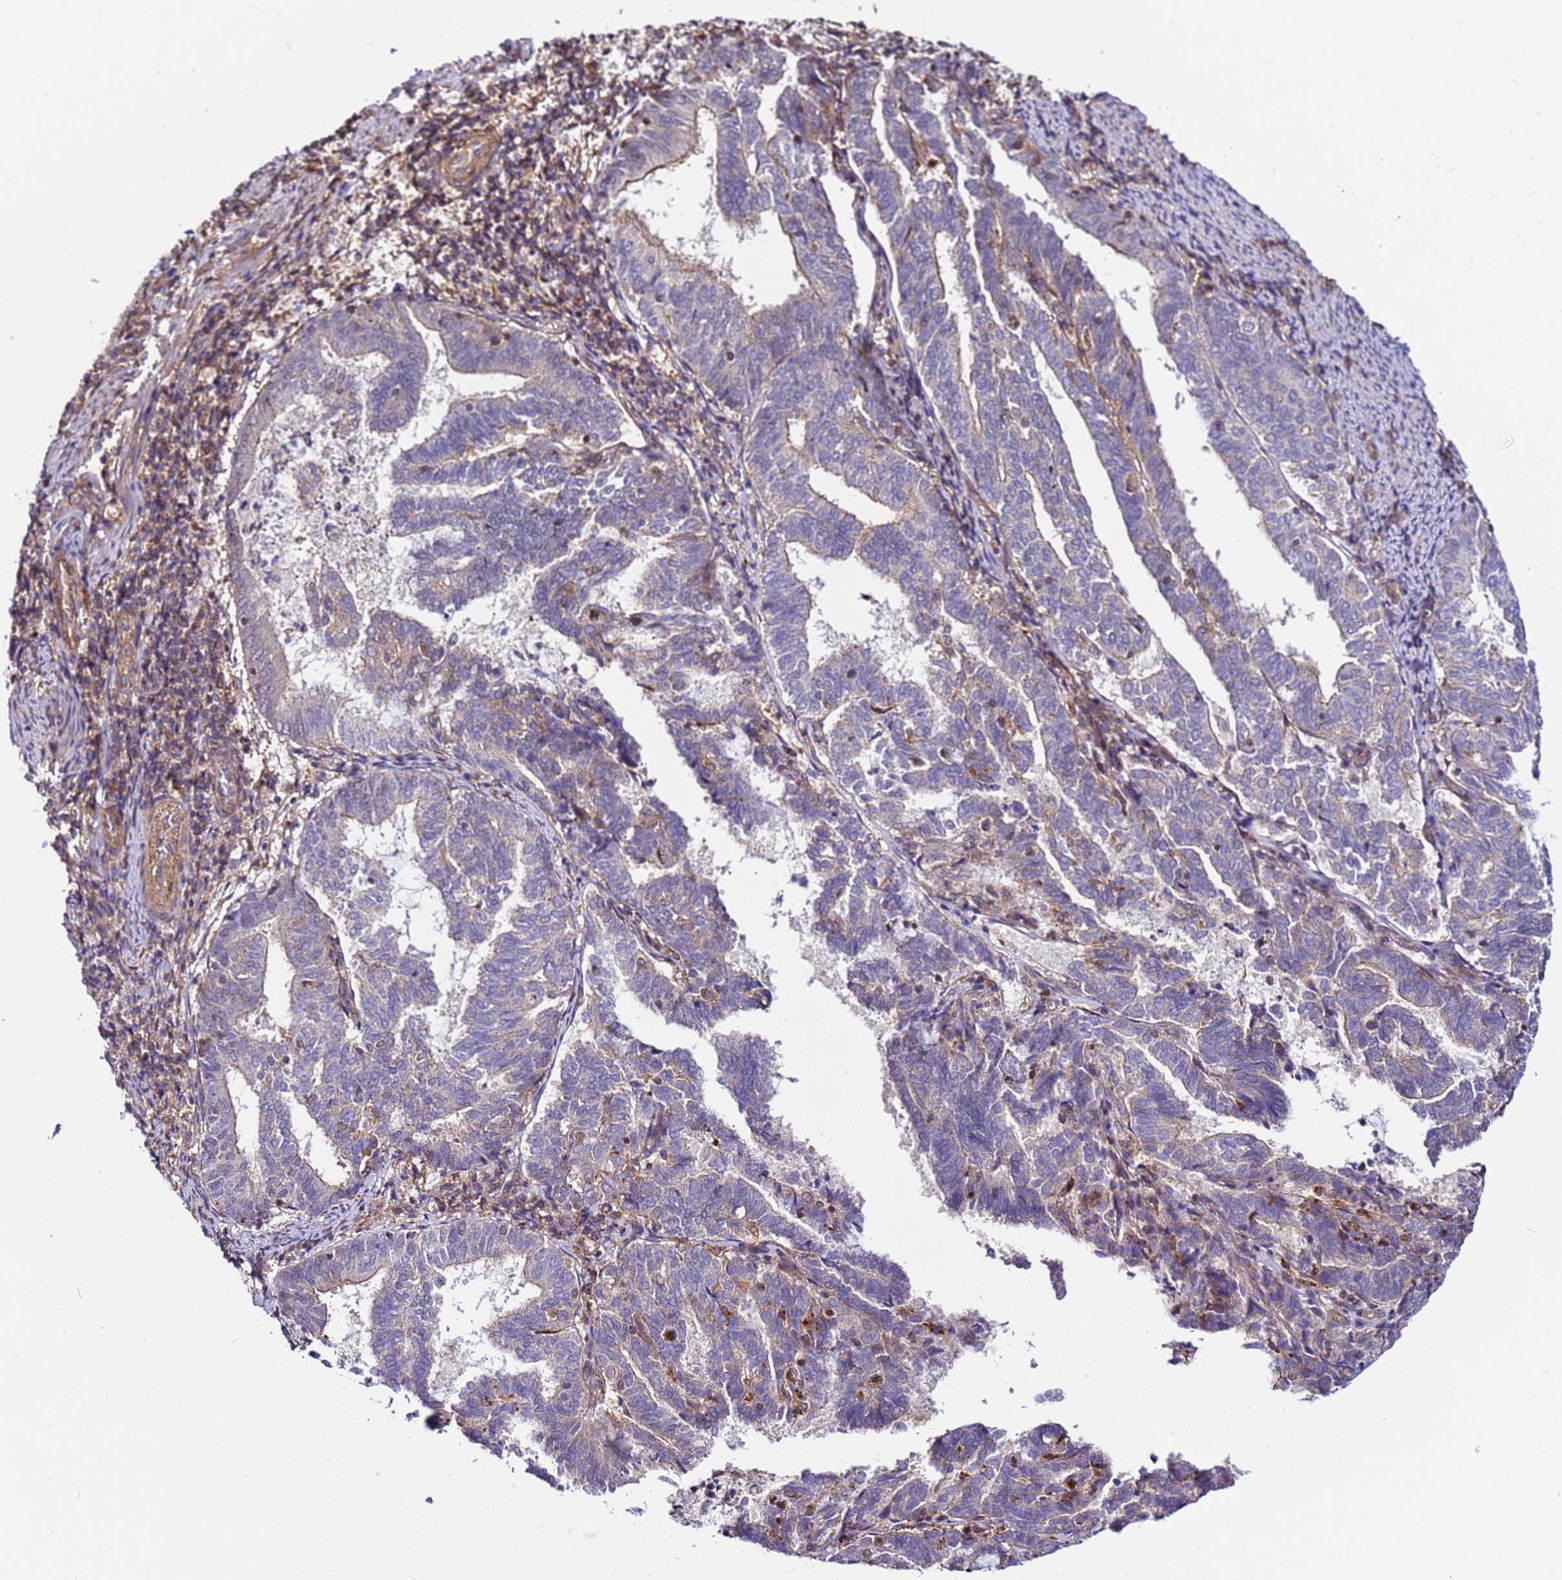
{"staining": {"intensity": "moderate", "quantity": "<25%", "location": "cytoplasmic/membranous"}, "tissue": "endometrial cancer", "cell_type": "Tumor cells", "image_type": "cancer", "snomed": [{"axis": "morphology", "description": "Adenocarcinoma, NOS"}, {"axis": "topography", "description": "Endometrium"}], "caption": "A high-resolution photomicrograph shows immunohistochemistry staining of endometrial cancer, which reveals moderate cytoplasmic/membranous staining in approximately <25% of tumor cells.", "gene": "STK38", "patient": {"sex": "female", "age": 80}}